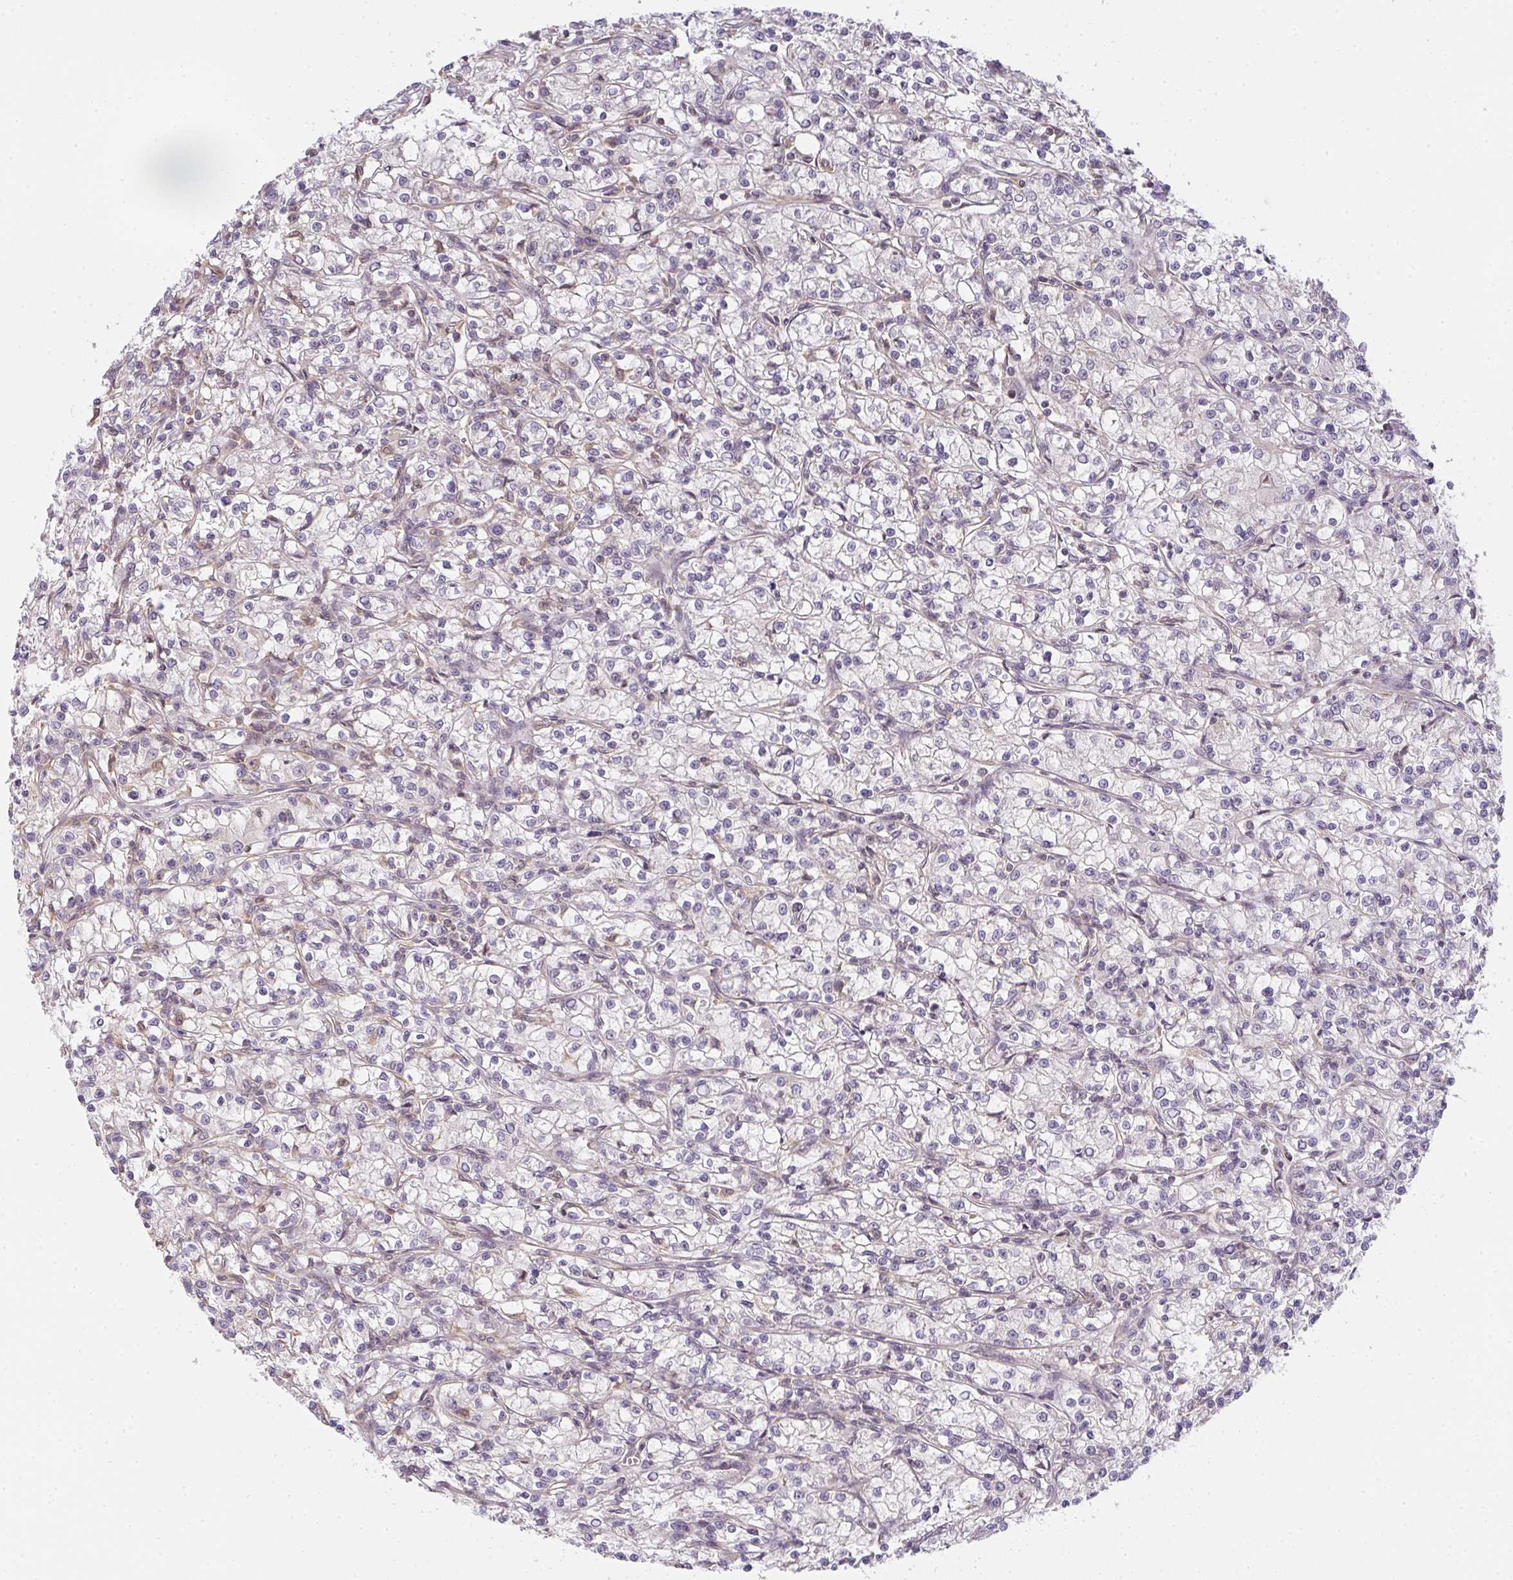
{"staining": {"intensity": "negative", "quantity": "none", "location": "none"}, "tissue": "renal cancer", "cell_type": "Tumor cells", "image_type": "cancer", "snomed": [{"axis": "morphology", "description": "Adenocarcinoma, NOS"}, {"axis": "topography", "description": "Kidney"}], "caption": "DAB immunohistochemical staining of human adenocarcinoma (renal) reveals no significant positivity in tumor cells. (Brightfield microscopy of DAB (3,3'-diaminobenzidine) immunohistochemistry (IHC) at high magnification).", "gene": "GSDMB", "patient": {"sex": "female", "age": 59}}